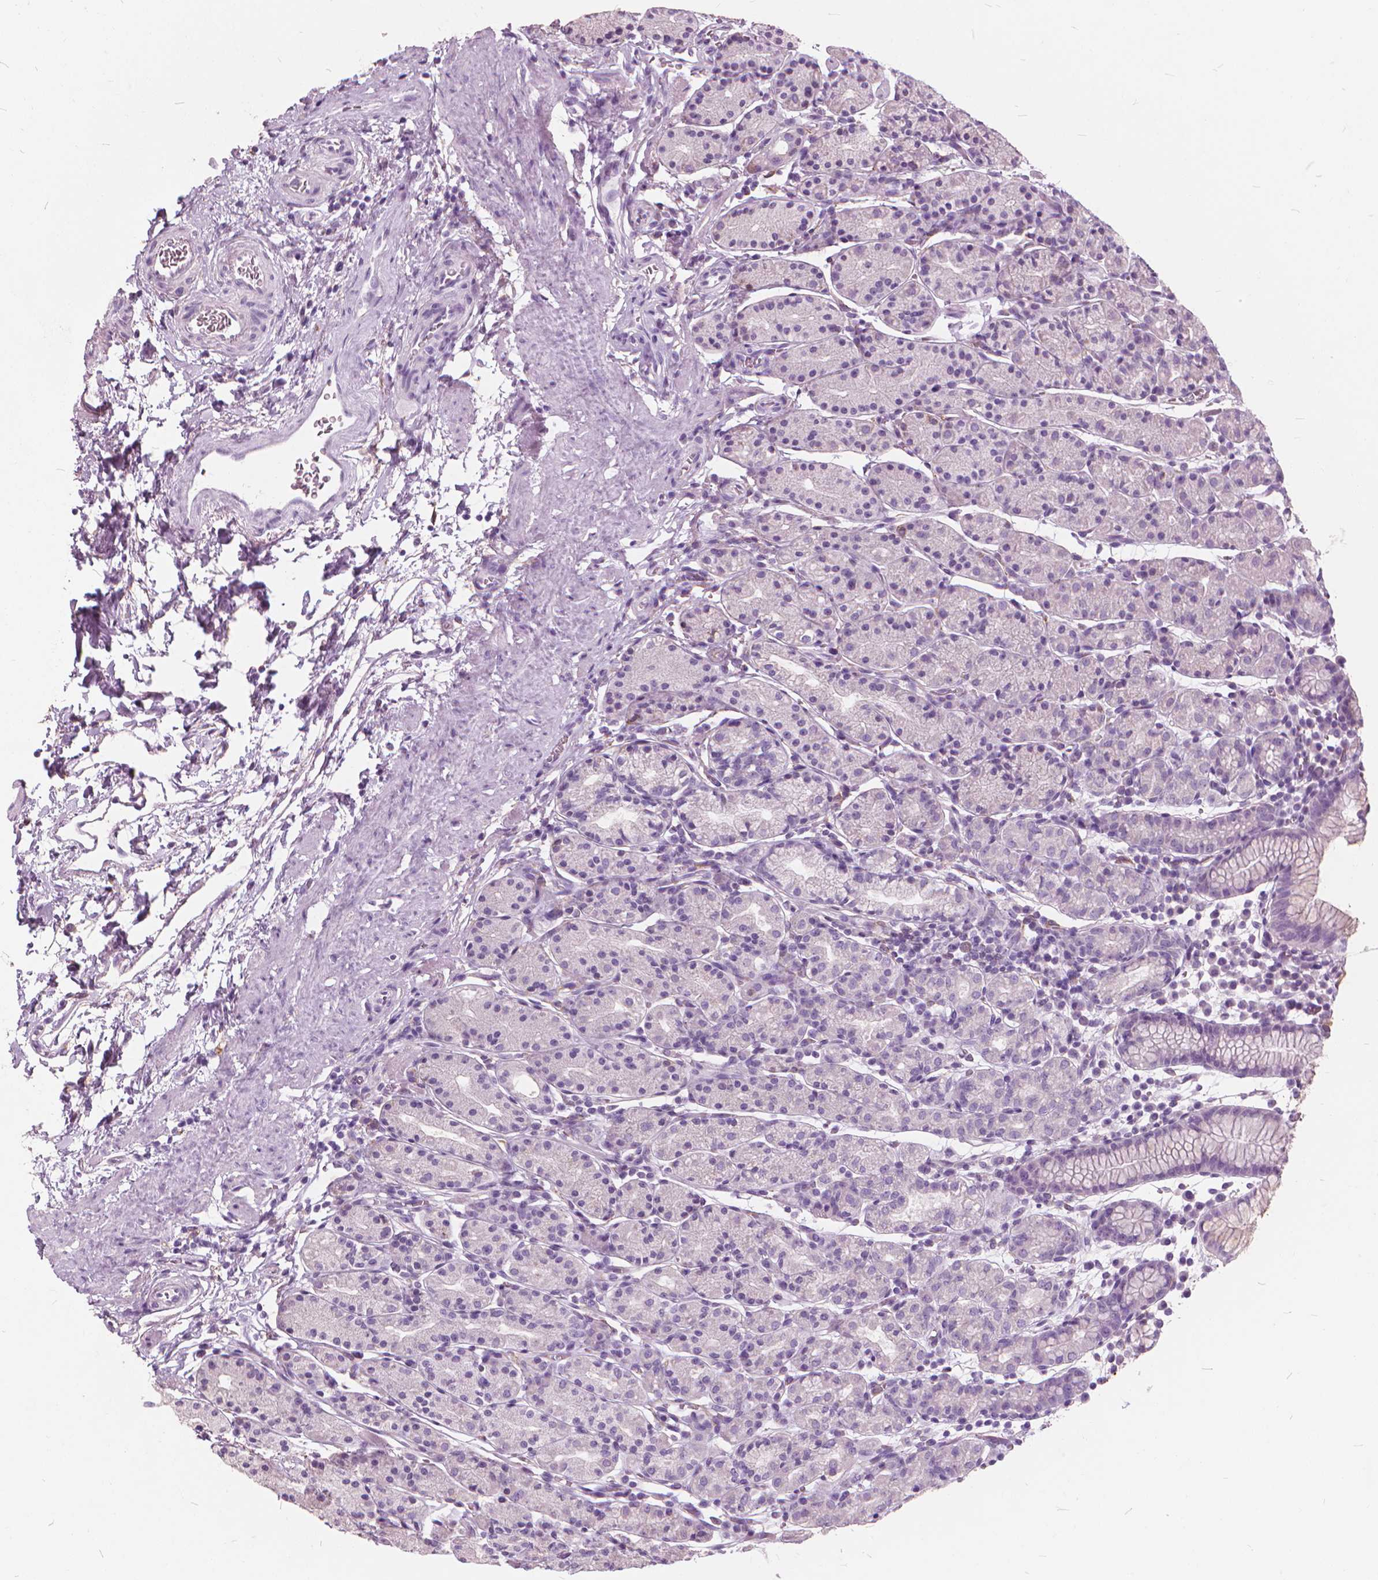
{"staining": {"intensity": "negative", "quantity": "none", "location": "none"}, "tissue": "stomach", "cell_type": "Glandular cells", "image_type": "normal", "snomed": [{"axis": "morphology", "description": "Normal tissue, NOS"}, {"axis": "topography", "description": "Stomach, upper"}, {"axis": "topography", "description": "Stomach"}], "caption": "High magnification brightfield microscopy of normal stomach stained with DAB (3,3'-diaminobenzidine) (brown) and counterstained with hematoxylin (blue): glandular cells show no significant staining. (Stains: DAB (3,3'-diaminobenzidine) IHC with hematoxylin counter stain, Microscopy: brightfield microscopy at high magnification).", "gene": "DNM1", "patient": {"sex": "male", "age": 62}}